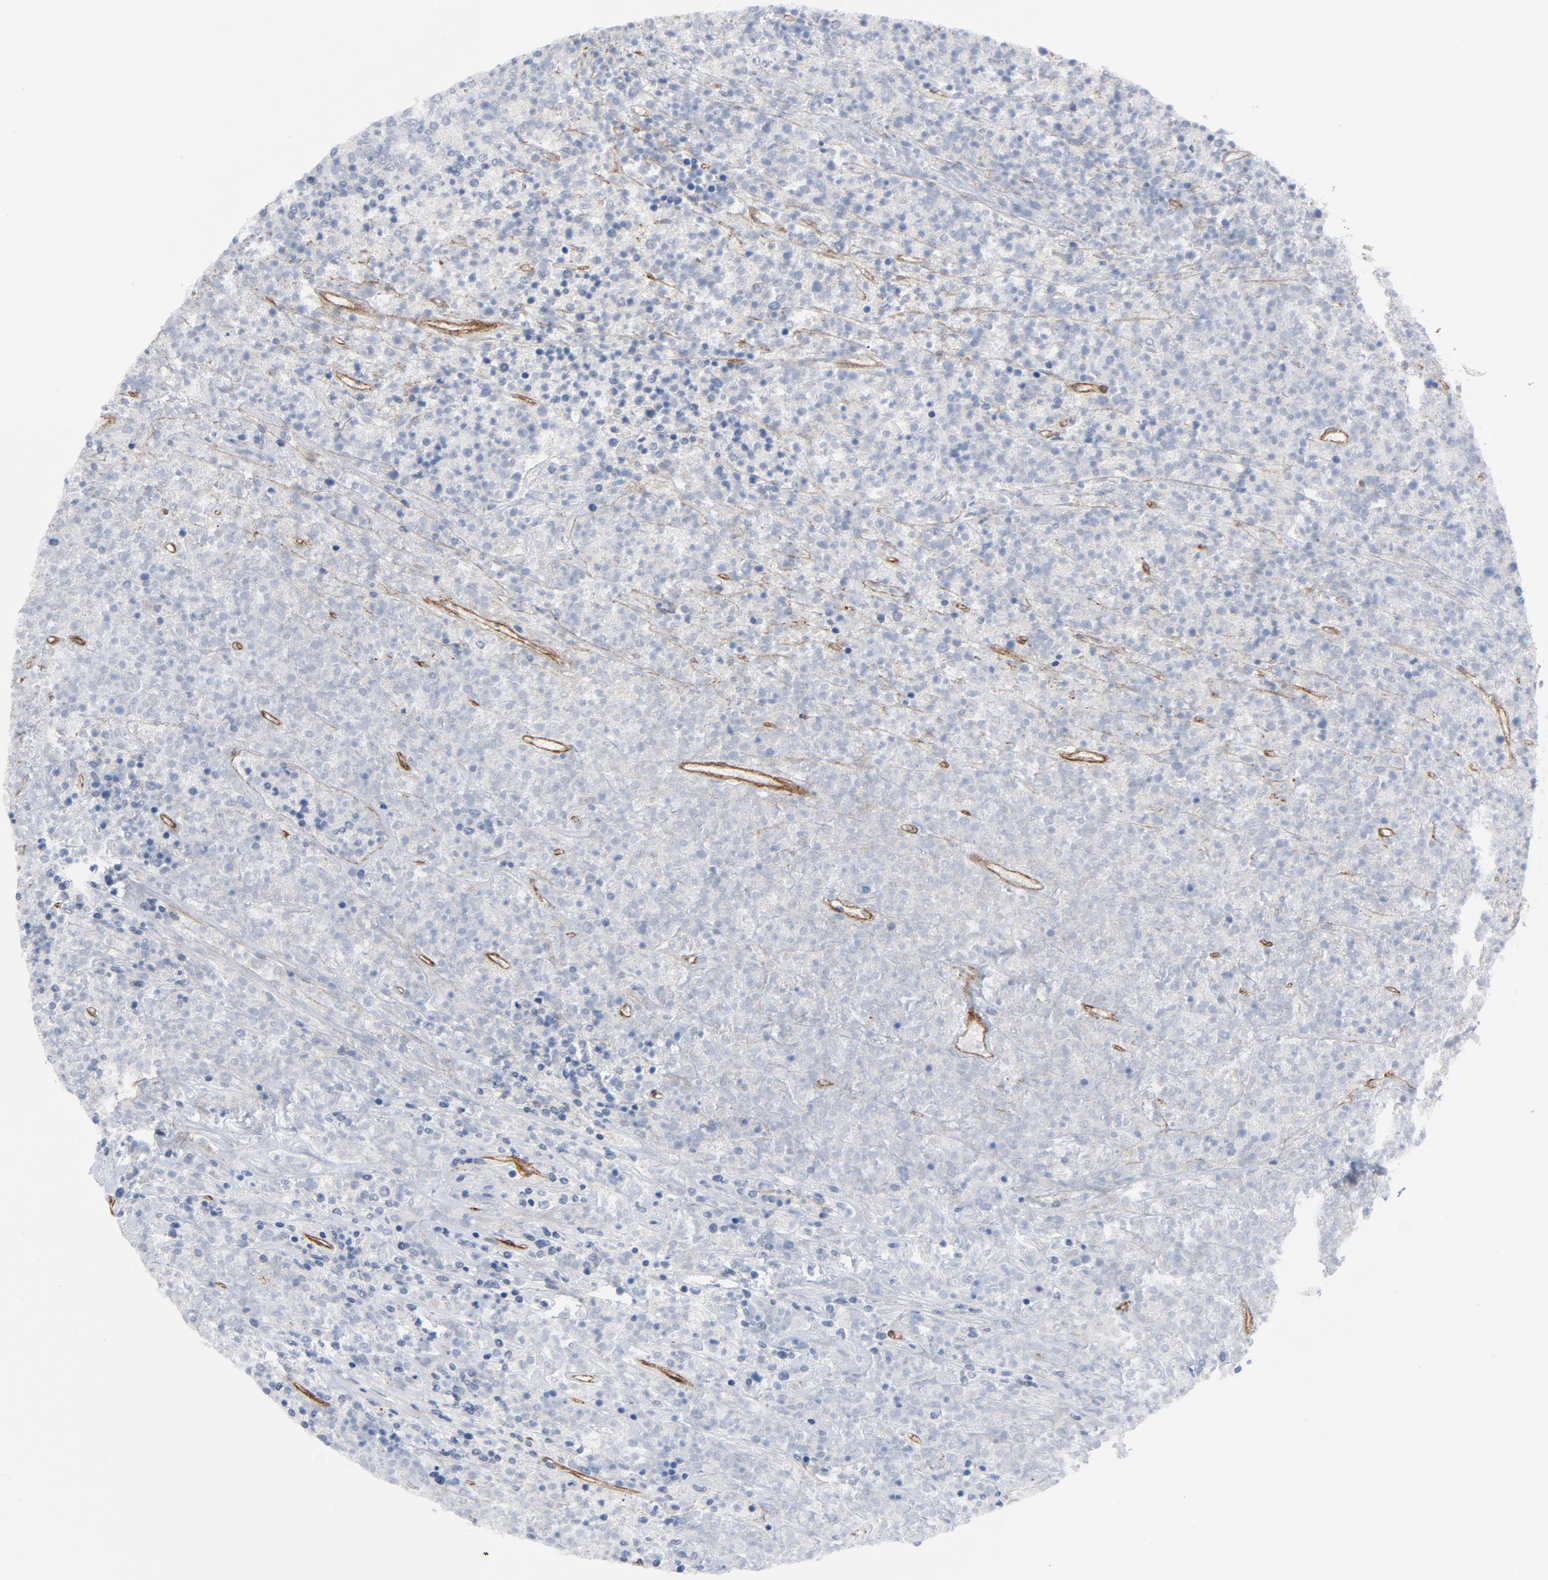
{"staining": {"intensity": "negative", "quantity": "none", "location": "none"}, "tissue": "lymphoma", "cell_type": "Tumor cells", "image_type": "cancer", "snomed": [{"axis": "morphology", "description": "Malignant lymphoma, non-Hodgkin's type, High grade"}, {"axis": "topography", "description": "Lymph node"}], "caption": "Micrograph shows no significant protein positivity in tumor cells of high-grade malignant lymphoma, non-Hodgkin's type. The staining is performed using DAB (3,3'-diaminobenzidine) brown chromogen with nuclei counter-stained in using hematoxylin.", "gene": "LAMC1", "patient": {"sex": "female", "age": 73}}